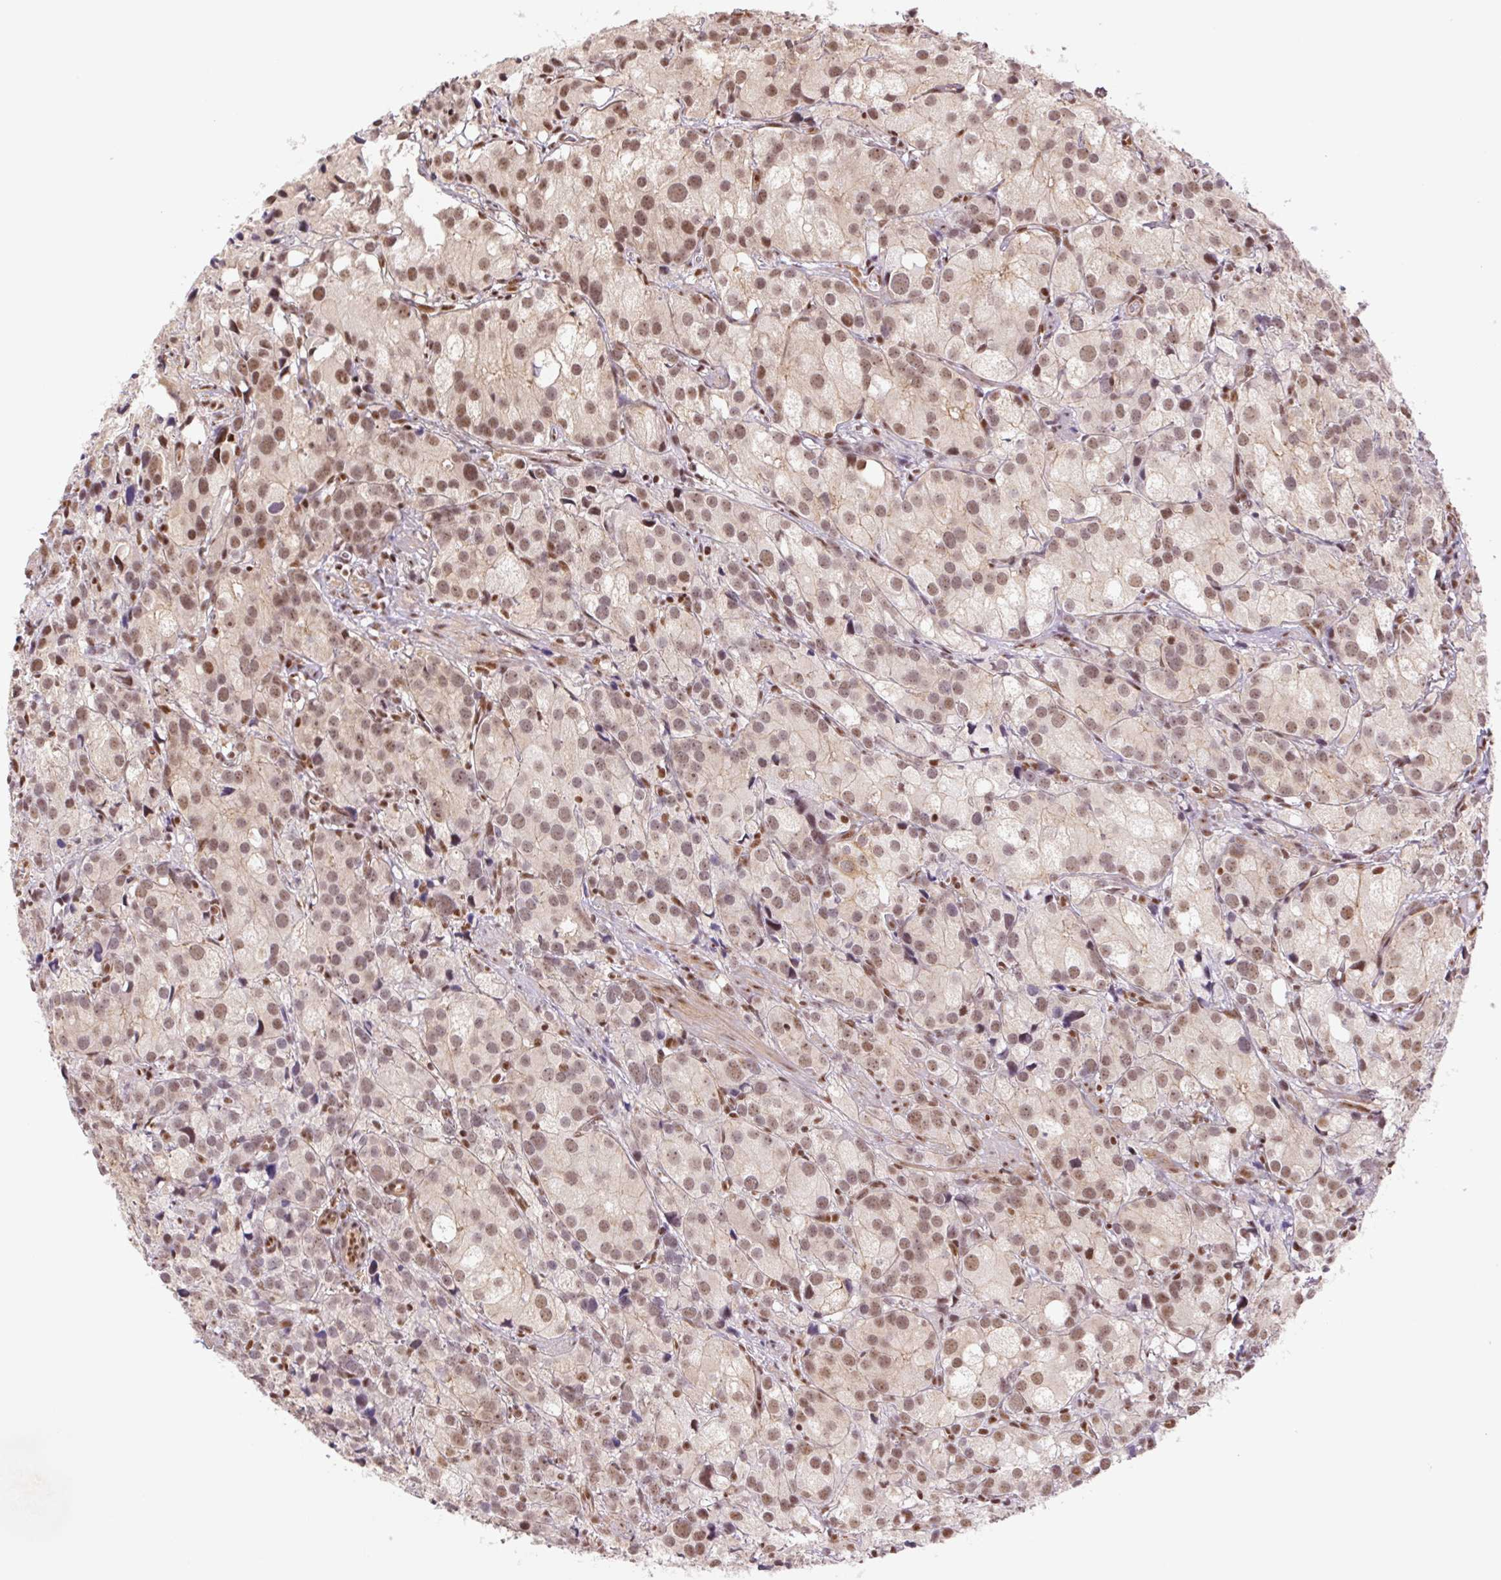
{"staining": {"intensity": "moderate", "quantity": ">75%", "location": "nuclear"}, "tissue": "prostate cancer", "cell_type": "Tumor cells", "image_type": "cancer", "snomed": [{"axis": "morphology", "description": "Adenocarcinoma, High grade"}, {"axis": "topography", "description": "Prostate"}], "caption": "Immunohistochemistry (DAB) staining of high-grade adenocarcinoma (prostate) displays moderate nuclear protein expression in about >75% of tumor cells.", "gene": "CWC25", "patient": {"sex": "male", "age": 86}}